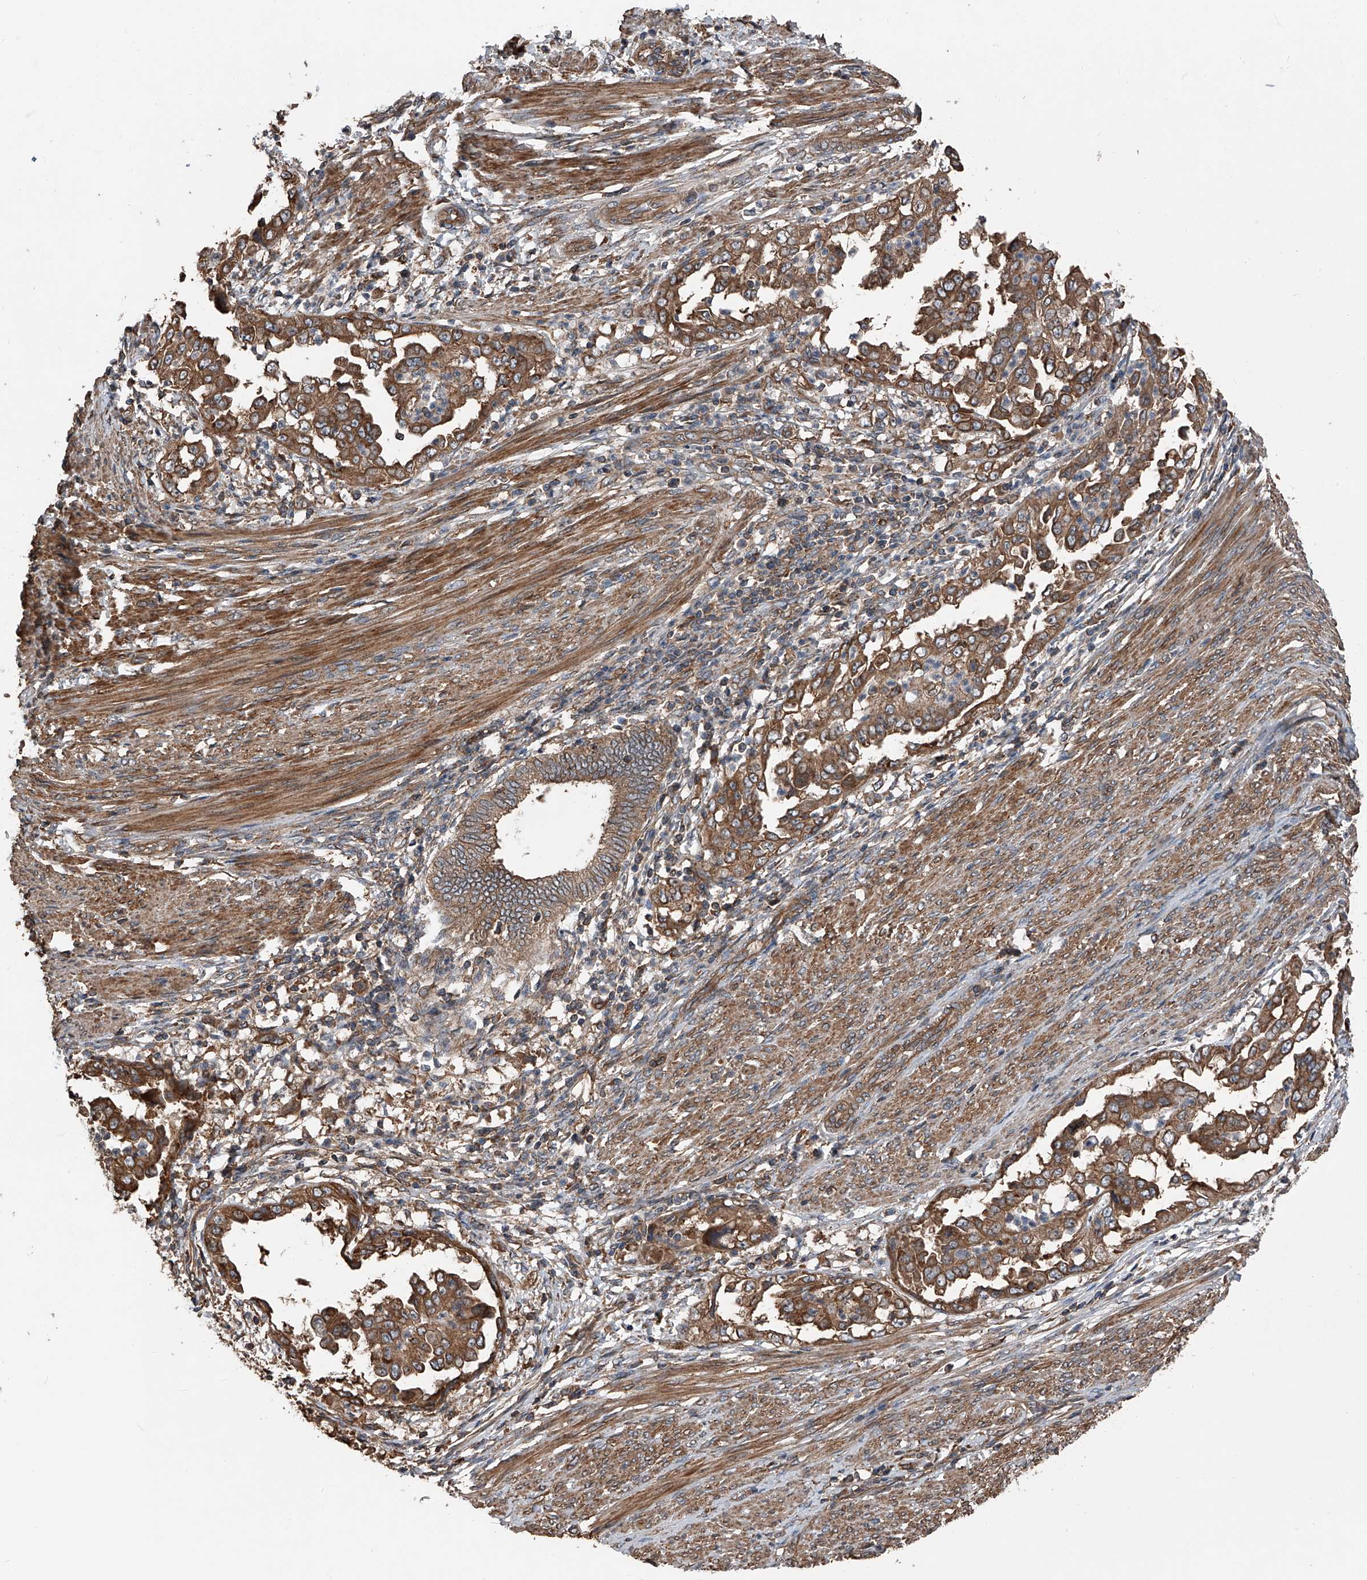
{"staining": {"intensity": "strong", "quantity": ">75%", "location": "cytoplasmic/membranous"}, "tissue": "endometrial cancer", "cell_type": "Tumor cells", "image_type": "cancer", "snomed": [{"axis": "morphology", "description": "Adenocarcinoma, NOS"}, {"axis": "topography", "description": "Endometrium"}], "caption": "Protein positivity by immunohistochemistry exhibits strong cytoplasmic/membranous expression in approximately >75% of tumor cells in endometrial cancer (adenocarcinoma). The staining is performed using DAB brown chromogen to label protein expression. The nuclei are counter-stained blue using hematoxylin.", "gene": "KCNJ2", "patient": {"sex": "female", "age": 85}}